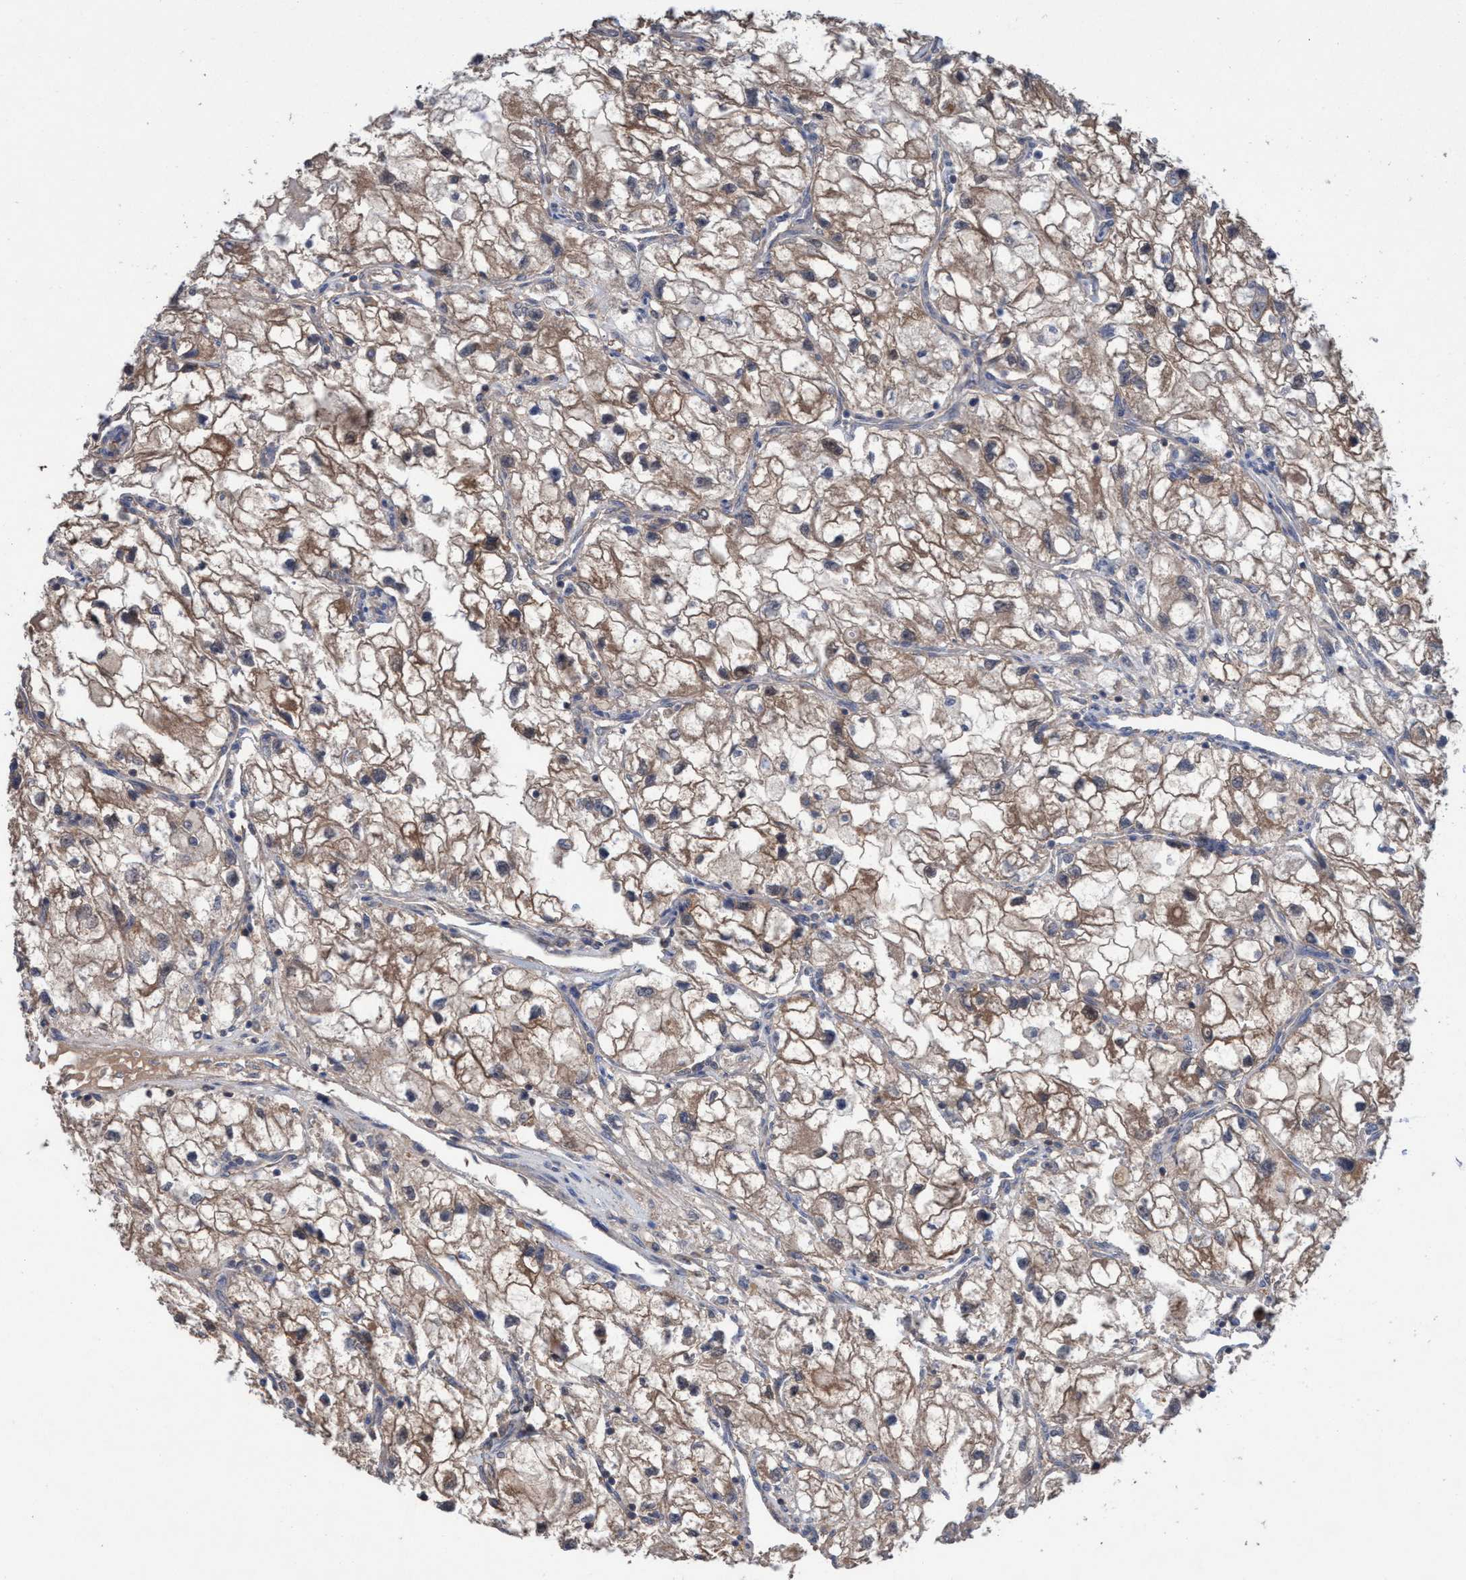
{"staining": {"intensity": "weak", "quantity": ">75%", "location": "cytoplasmic/membranous"}, "tissue": "renal cancer", "cell_type": "Tumor cells", "image_type": "cancer", "snomed": [{"axis": "morphology", "description": "Adenocarcinoma, NOS"}, {"axis": "topography", "description": "Kidney"}], "caption": "Weak cytoplasmic/membranous expression for a protein is seen in approximately >75% of tumor cells of renal cancer (adenocarcinoma) using immunohistochemistry (IHC).", "gene": "GLOD4", "patient": {"sex": "female", "age": 70}}